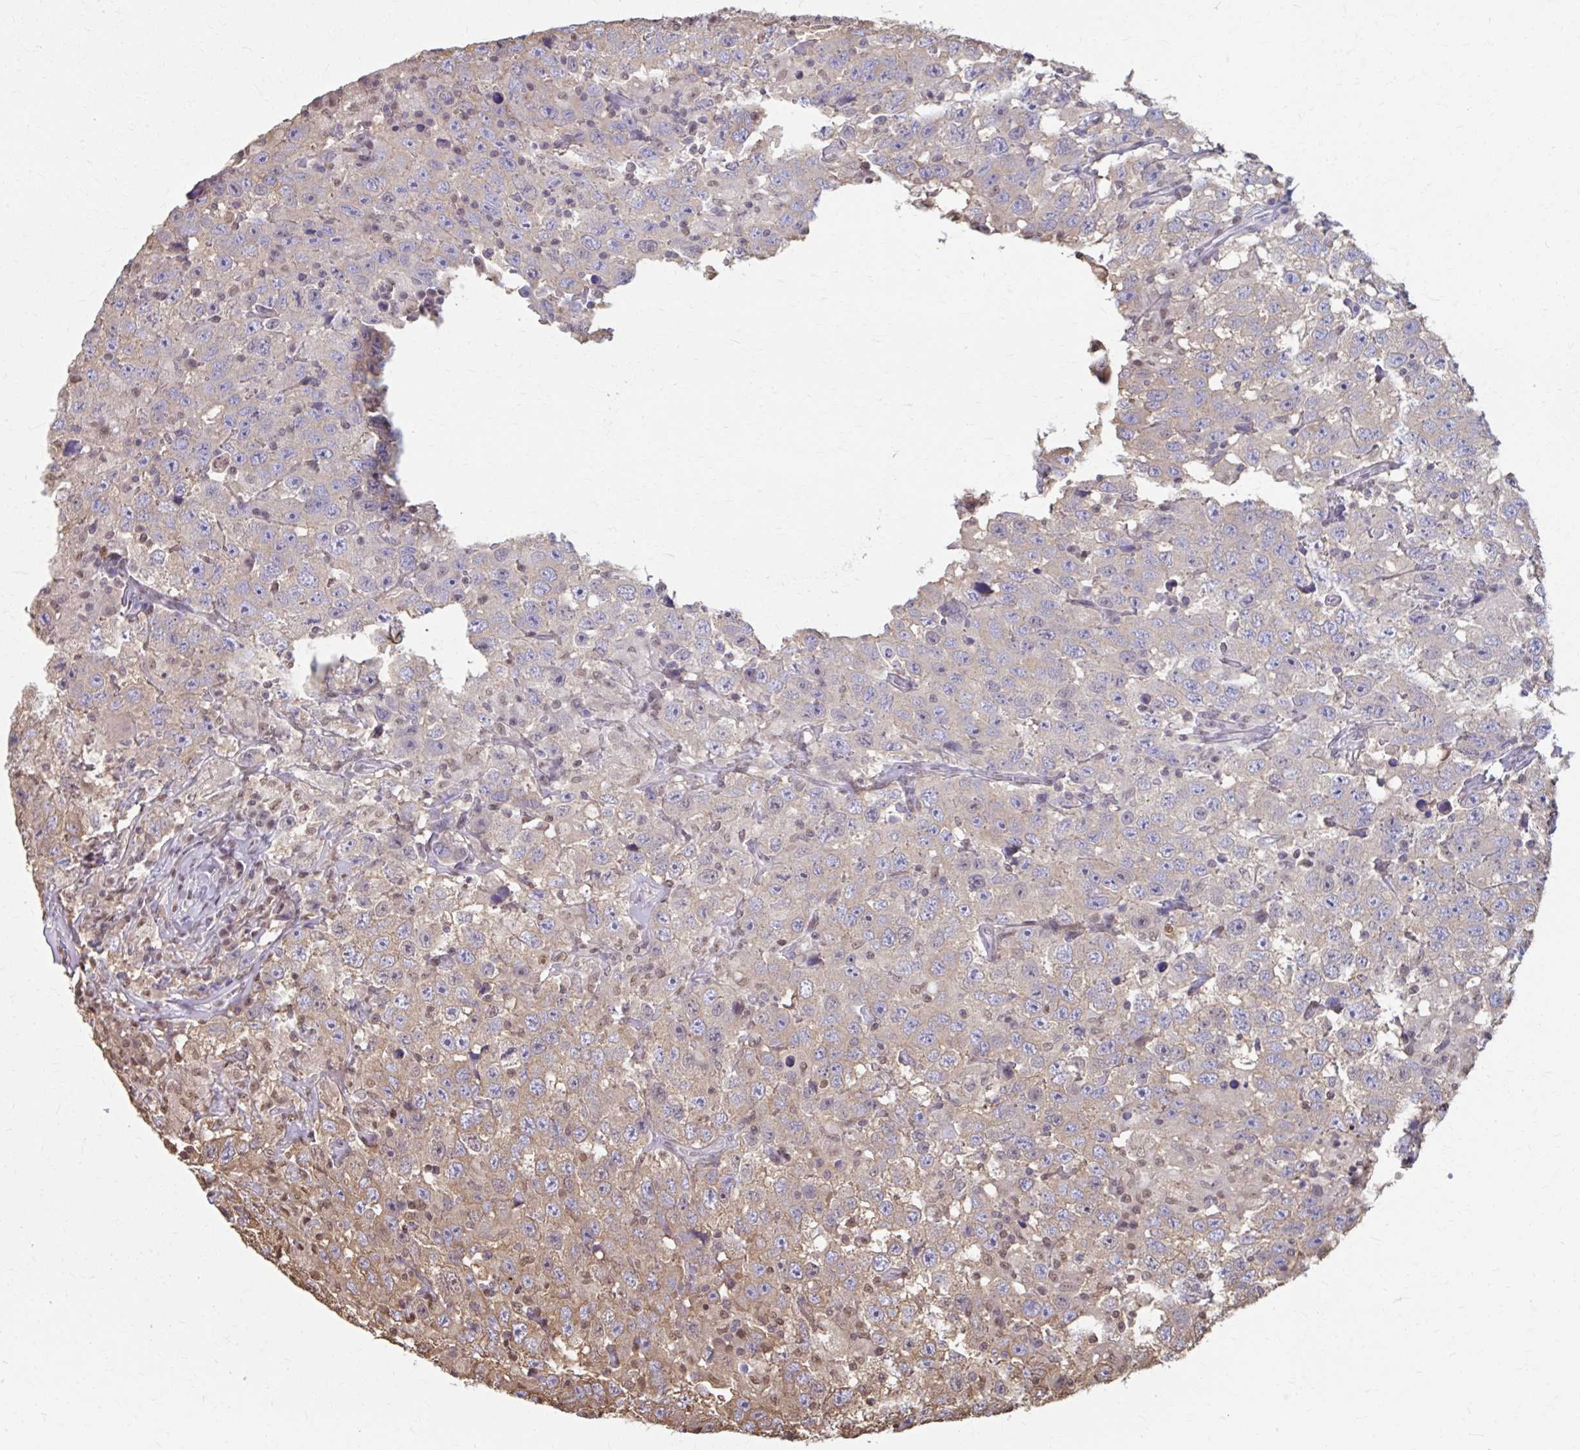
{"staining": {"intensity": "weak", "quantity": "25%-75%", "location": "cytoplasmic/membranous"}, "tissue": "testis cancer", "cell_type": "Tumor cells", "image_type": "cancer", "snomed": [{"axis": "morphology", "description": "Seminoma, NOS"}, {"axis": "topography", "description": "Testis"}], "caption": "Weak cytoplasmic/membranous protein expression is present in about 25%-75% of tumor cells in testis seminoma.", "gene": "ING4", "patient": {"sex": "male", "age": 41}}